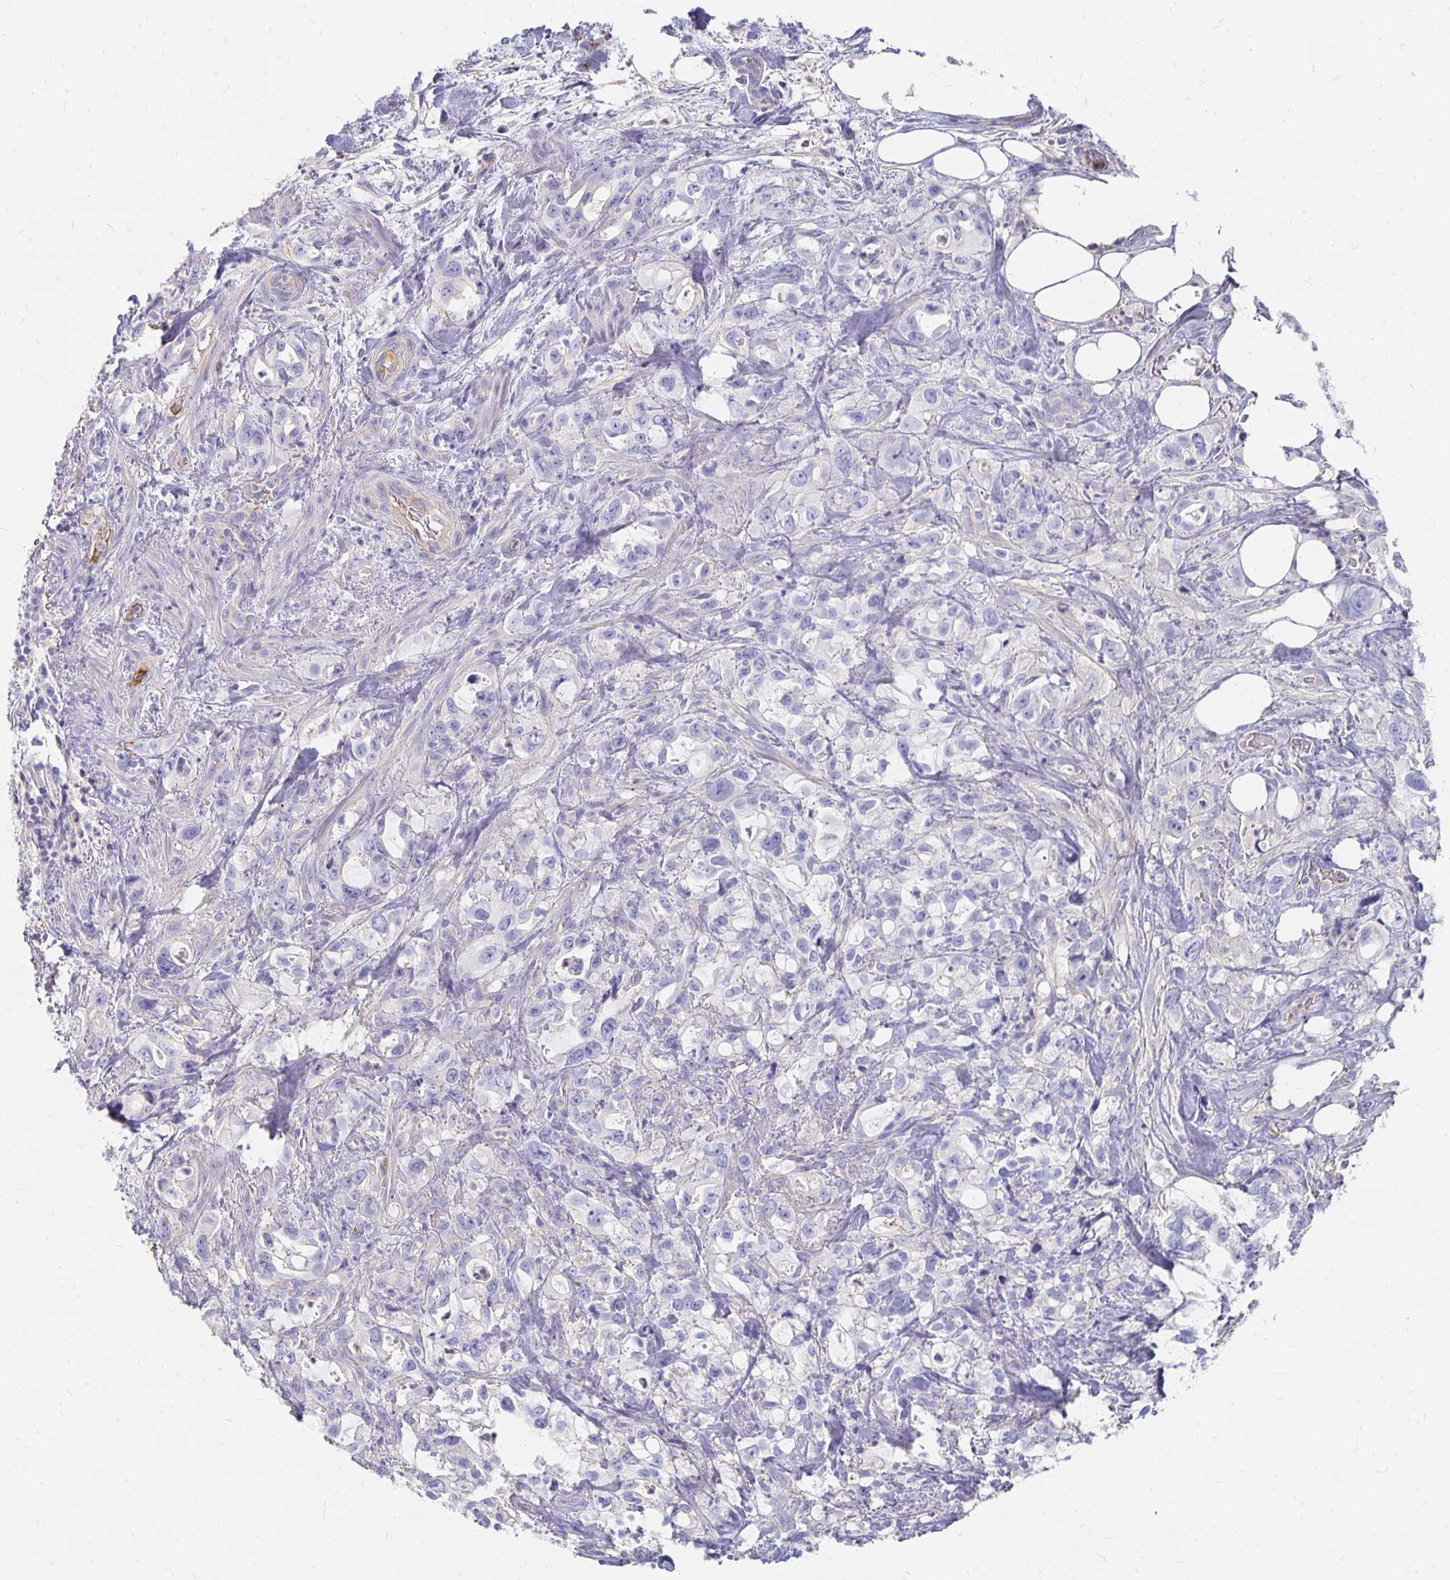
{"staining": {"intensity": "negative", "quantity": "none", "location": "none"}, "tissue": "pancreatic cancer", "cell_type": "Tumor cells", "image_type": "cancer", "snomed": [{"axis": "morphology", "description": "Adenocarcinoma, NOS"}, {"axis": "topography", "description": "Pancreas"}], "caption": "Human adenocarcinoma (pancreatic) stained for a protein using IHC demonstrates no expression in tumor cells.", "gene": "APOB", "patient": {"sex": "female", "age": 61}}